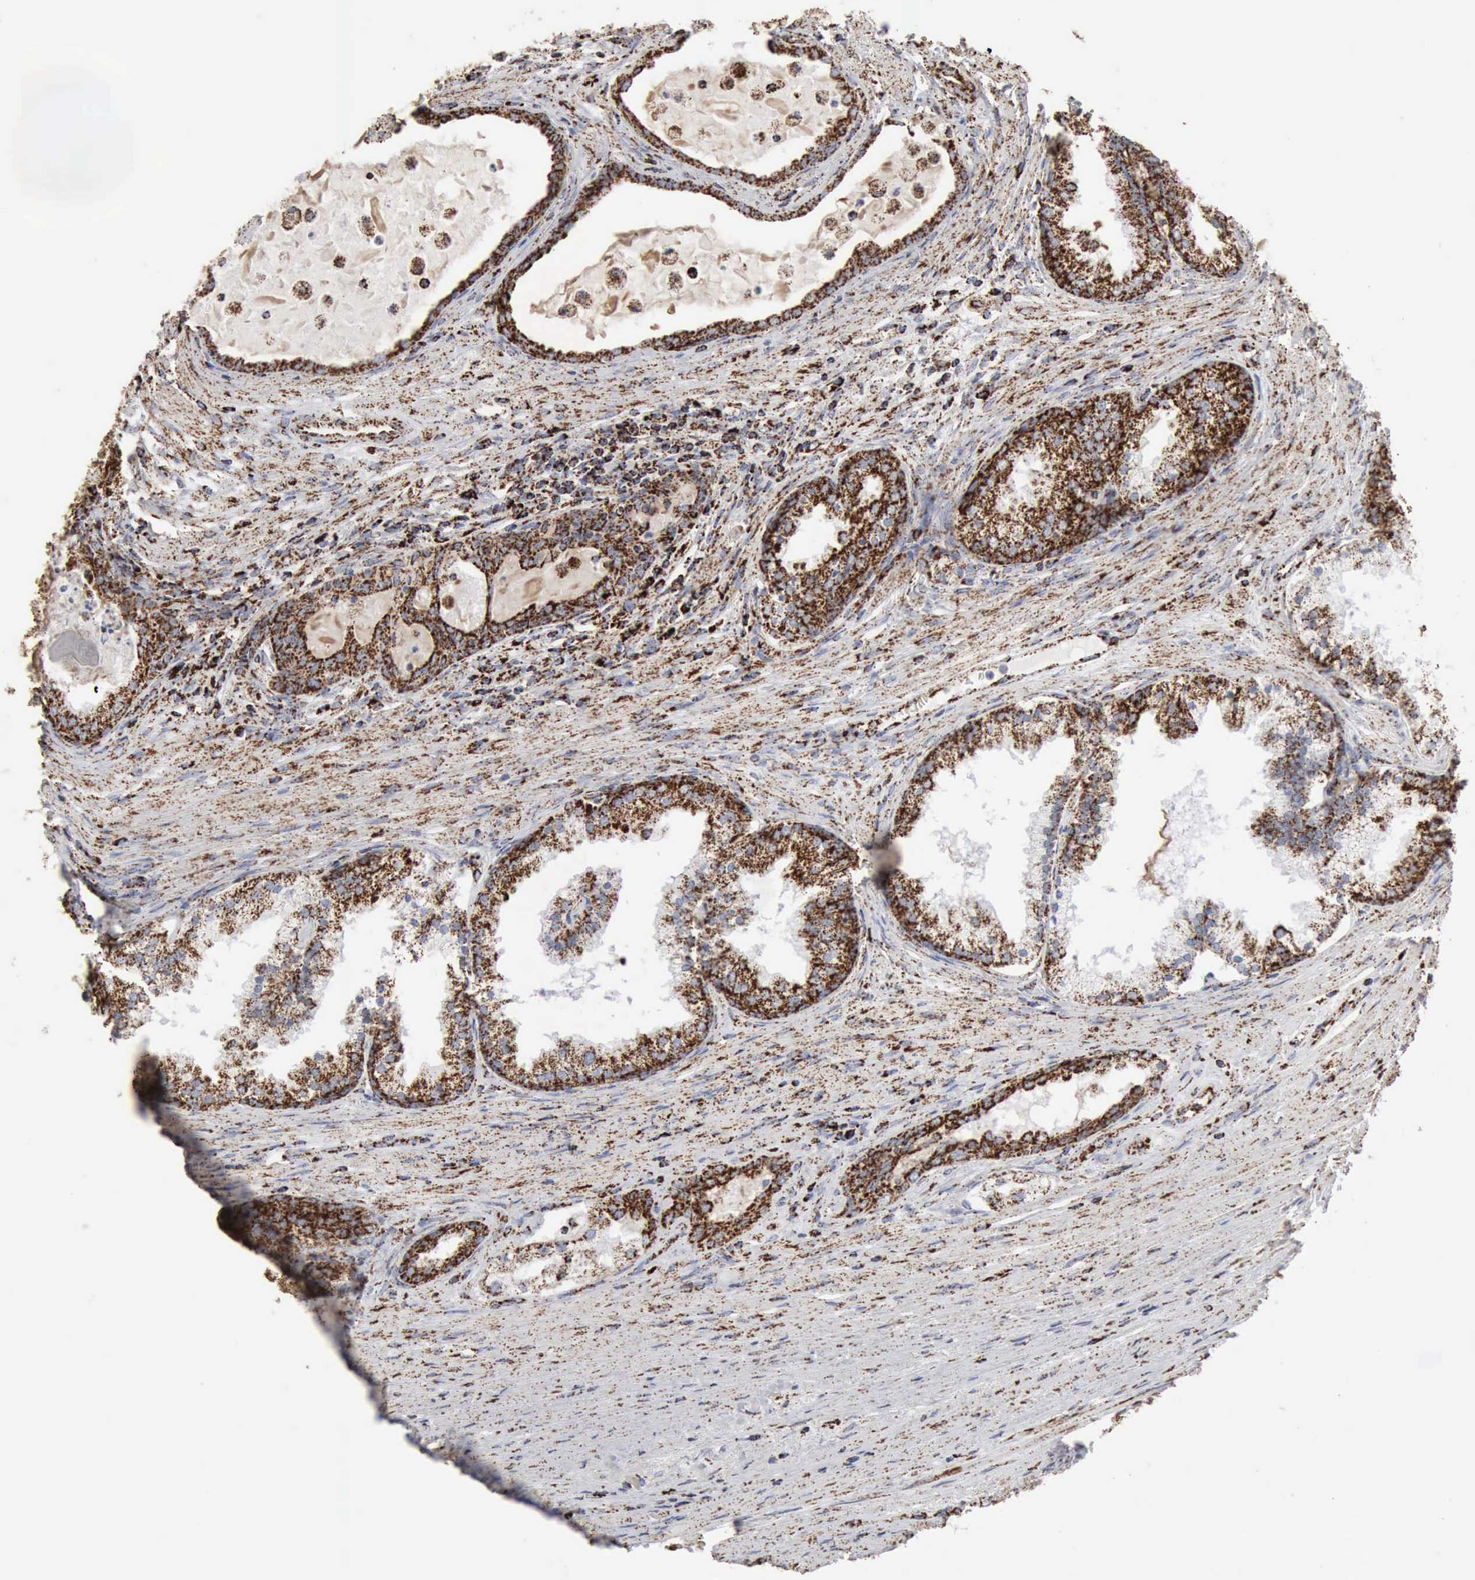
{"staining": {"intensity": "strong", "quantity": ">75%", "location": "cytoplasmic/membranous"}, "tissue": "prostate cancer", "cell_type": "Tumor cells", "image_type": "cancer", "snomed": [{"axis": "morphology", "description": "Adenocarcinoma, Medium grade"}, {"axis": "topography", "description": "Prostate"}], "caption": "A brown stain highlights strong cytoplasmic/membranous expression of a protein in prostate cancer (medium-grade adenocarcinoma) tumor cells.", "gene": "ACO2", "patient": {"sex": "male", "age": 70}}